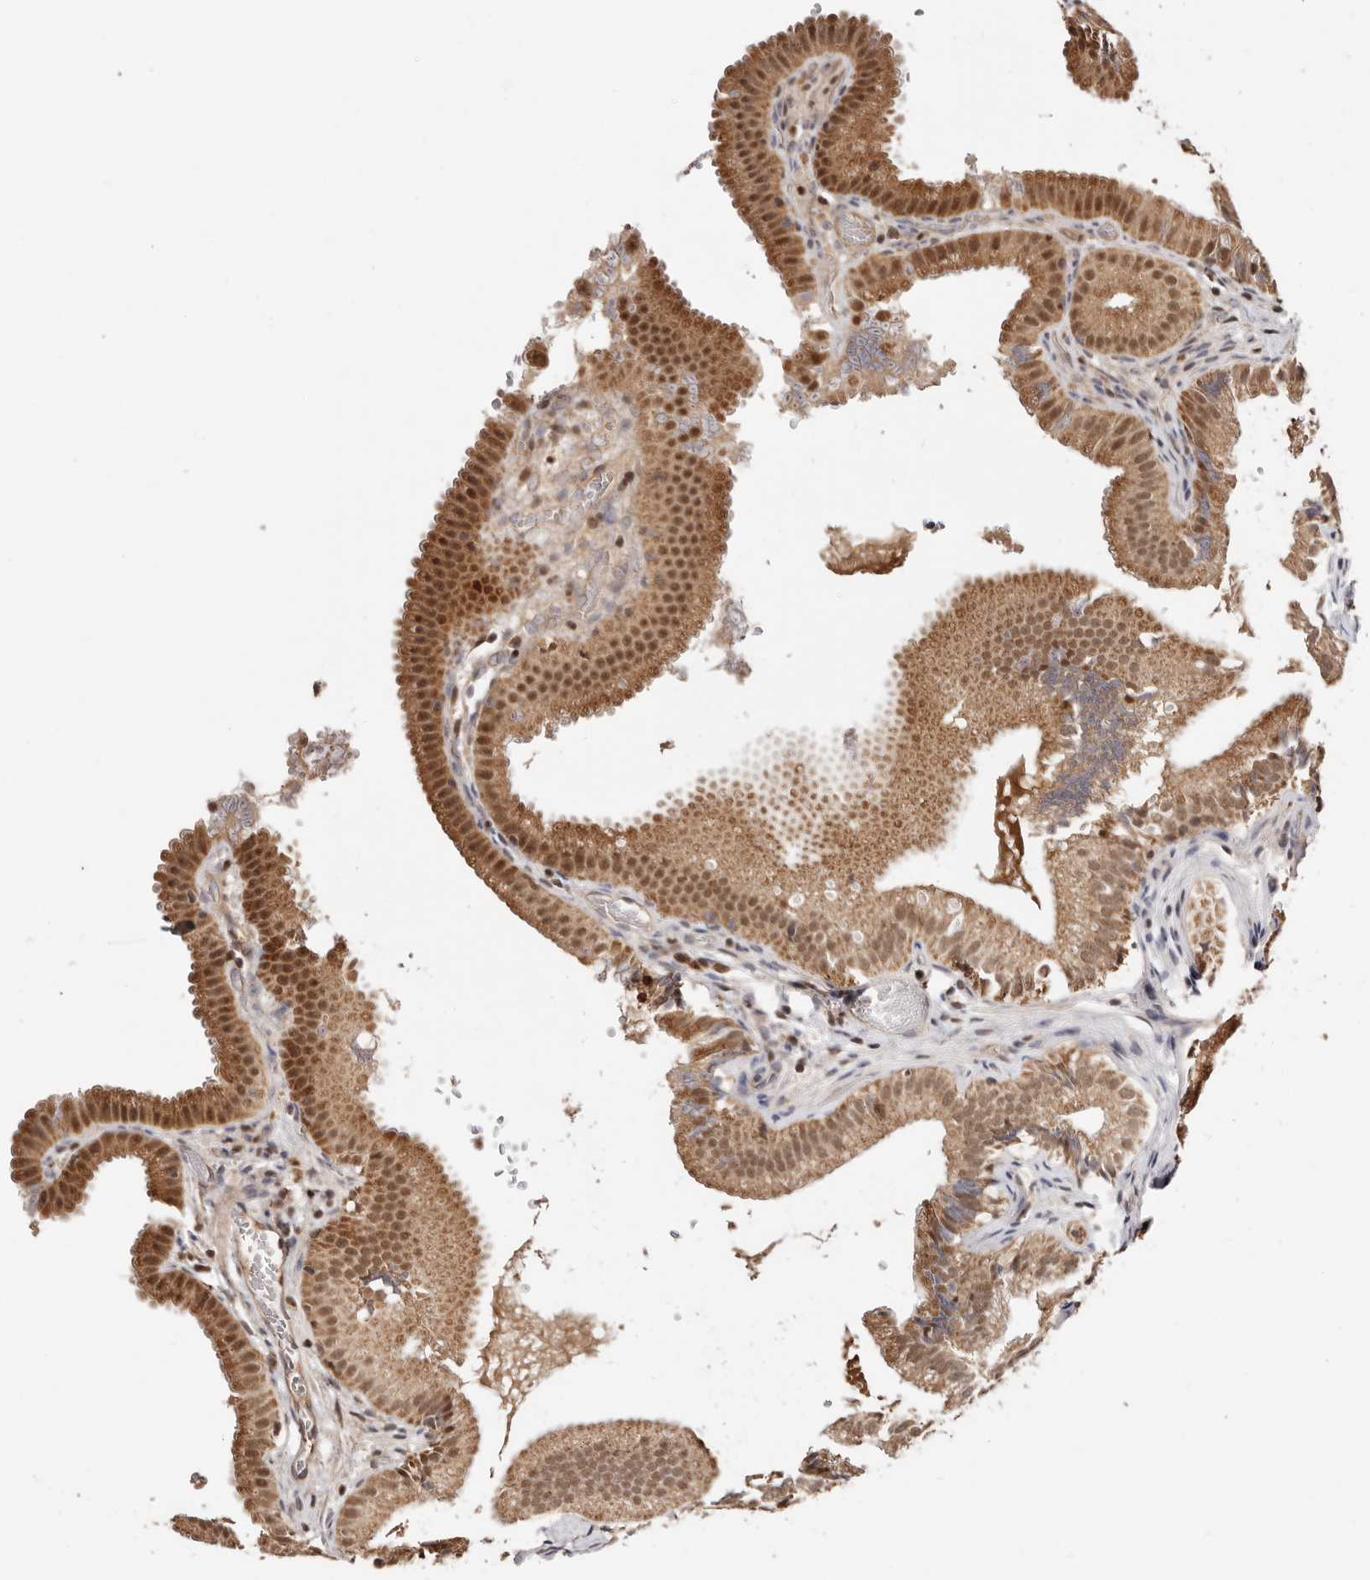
{"staining": {"intensity": "moderate", "quantity": ">75%", "location": "cytoplasmic/membranous,nuclear"}, "tissue": "gallbladder", "cell_type": "Glandular cells", "image_type": "normal", "snomed": [{"axis": "morphology", "description": "Normal tissue, NOS"}, {"axis": "topography", "description": "Gallbladder"}], "caption": "Immunohistochemistry (IHC) of unremarkable gallbladder exhibits medium levels of moderate cytoplasmic/membranous,nuclear expression in about >75% of glandular cells. (brown staining indicates protein expression, while blue staining denotes nuclei).", "gene": "CTNNBL1", "patient": {"sex": "female", "age": 30}}